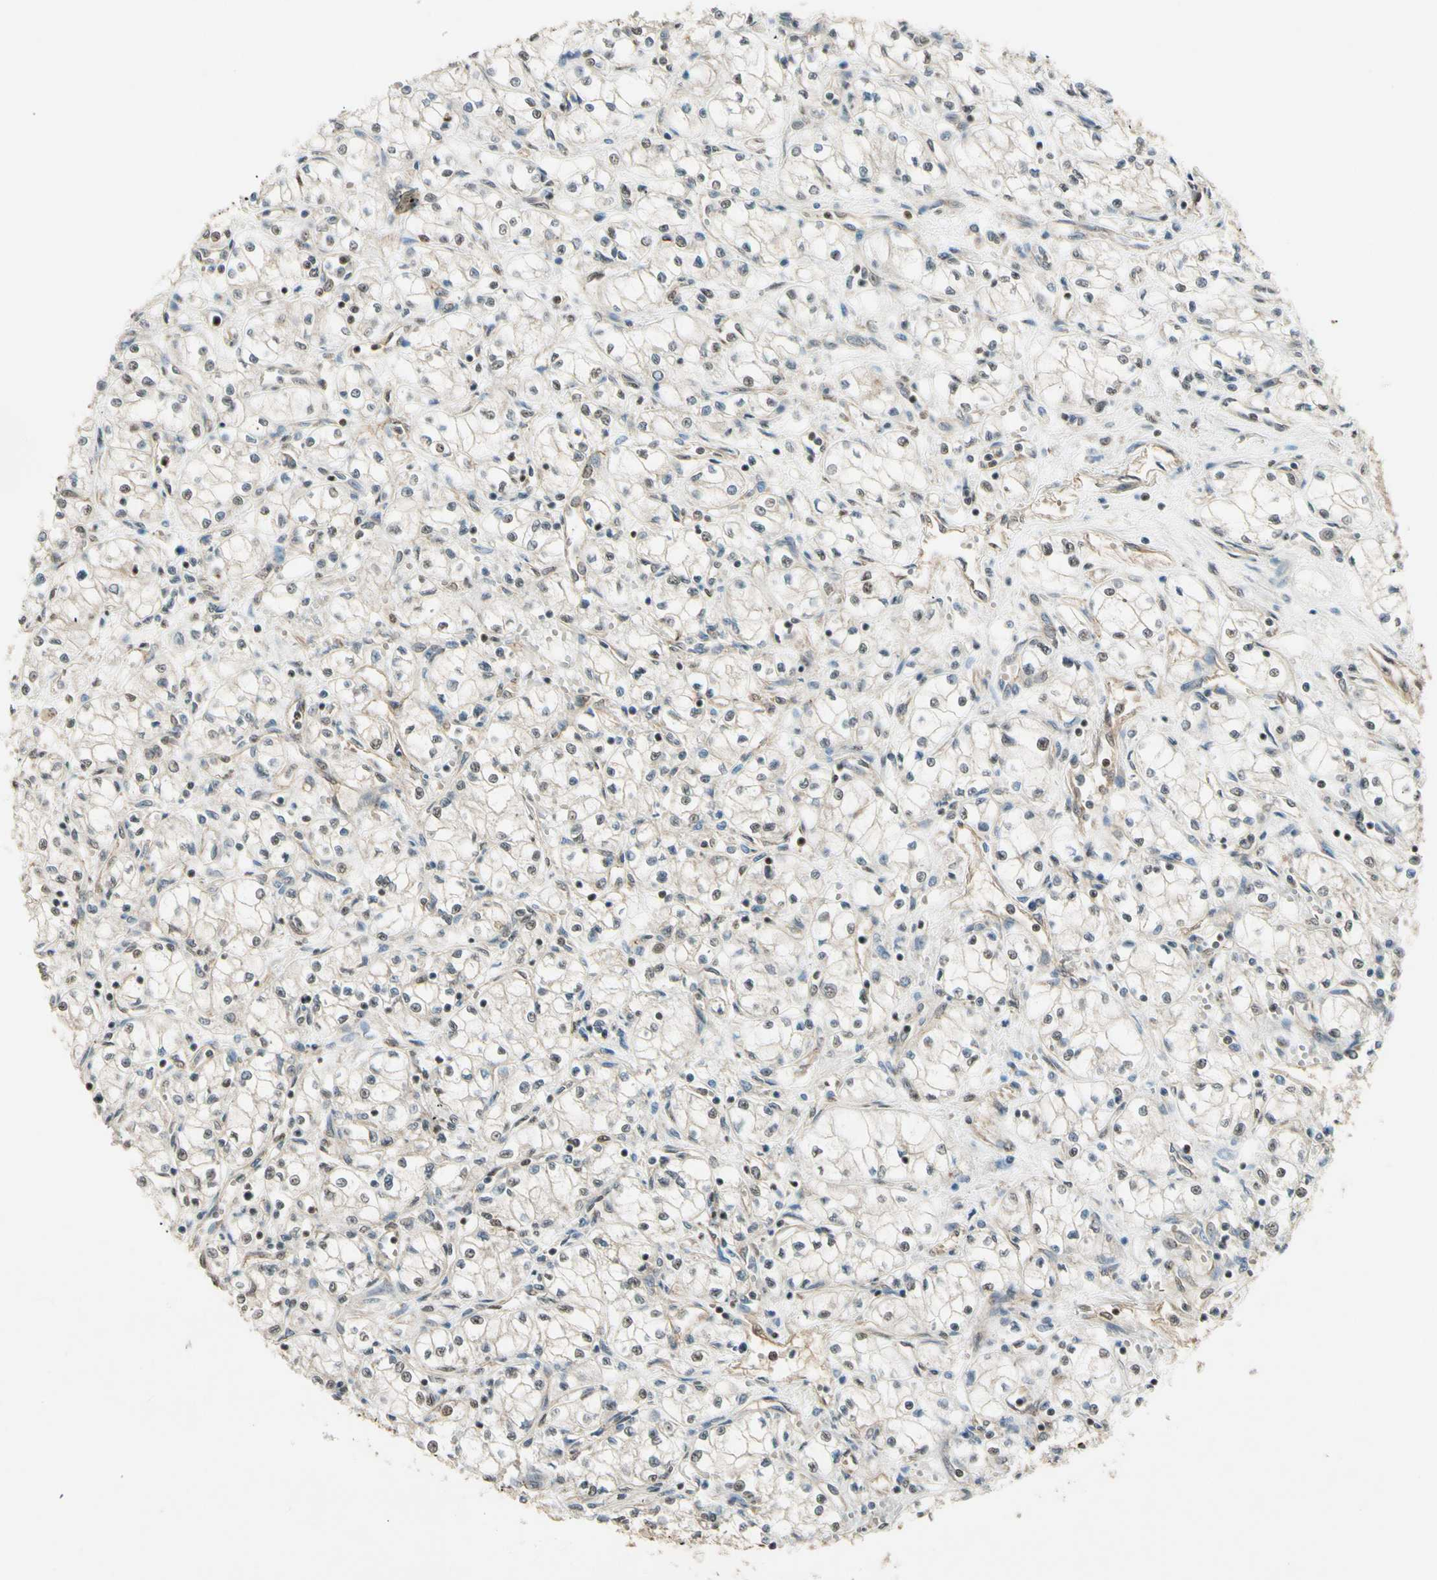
{"staining": {"intensity": "weak", "quantity": "25%-75%", "location": "cytoplasmic/membranous,nuclear"}, "tissue": "renal cancer", "cell_type": "Tumor cells", "image_type": "cancer", "snomed": [{"axis": "morphology", "description": "Normal tissue, NOS"}, {"axis": "morphology", "description": "Adenocarcinoma, NOS"}, {"axis": "topography", "description": "Kidney"}], "caption": "Human renal cancer stained with a protein marker exhibits weak staining in tumor cells.", "gene": "MCPH1", "patient": {"sex": "male", "age": 59}}